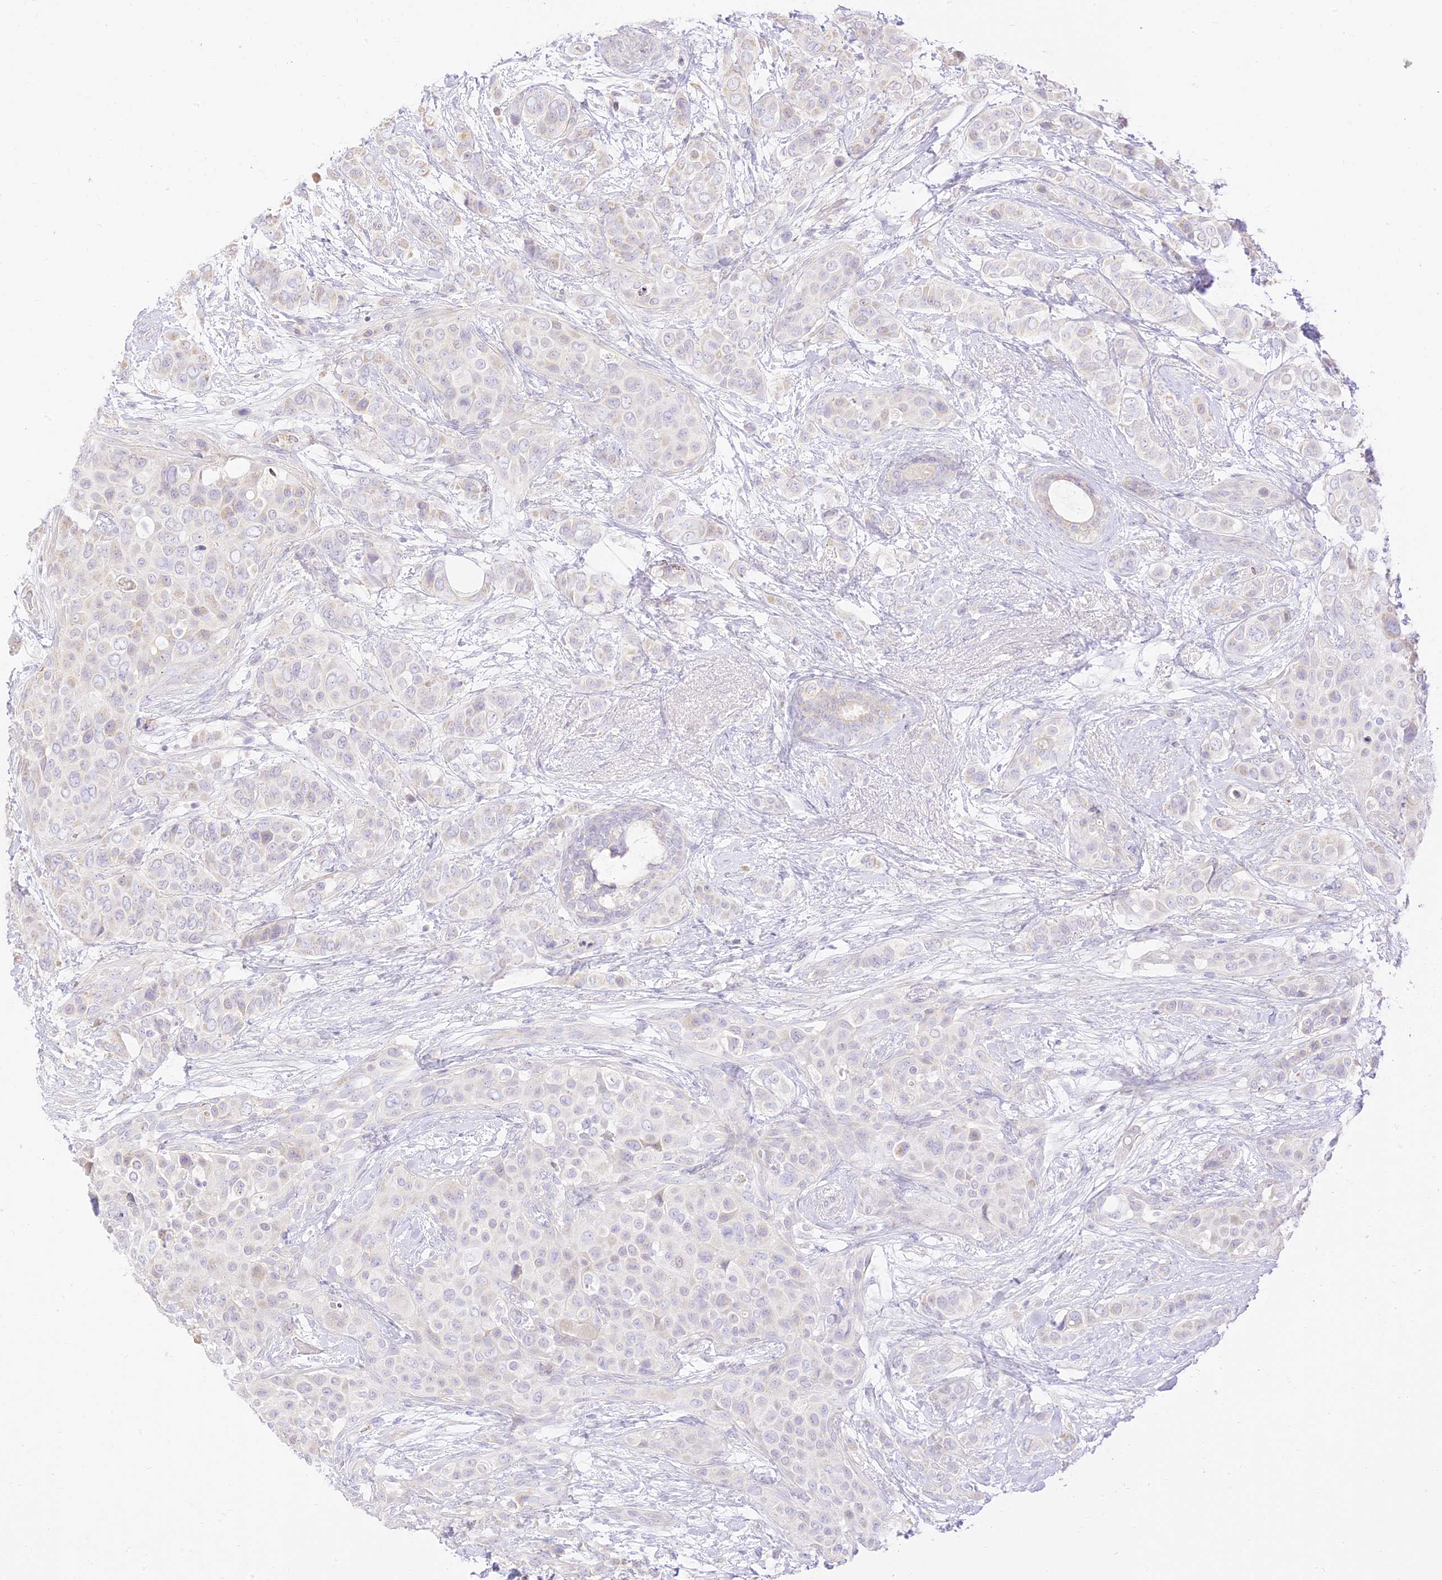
{"staining": {"intensity": "weak", "quantity": "<25%", "location": "cytoplasmic/membranous"}, "tissue": "breast cancer", "cell_type": "Tumor cells", "image_type": "cancer", "snomed": [{"axis": "morphology", "description": "Lobular carcinoma"}, {"axis": "topography", "description": "Breast"}], "caption": "Breast lobular carcinoma stained for a protein using IHC demonstrates no expression tumor cells.", "gene": "LRRC15", "patient": {"sex": "female", "age": 51}}